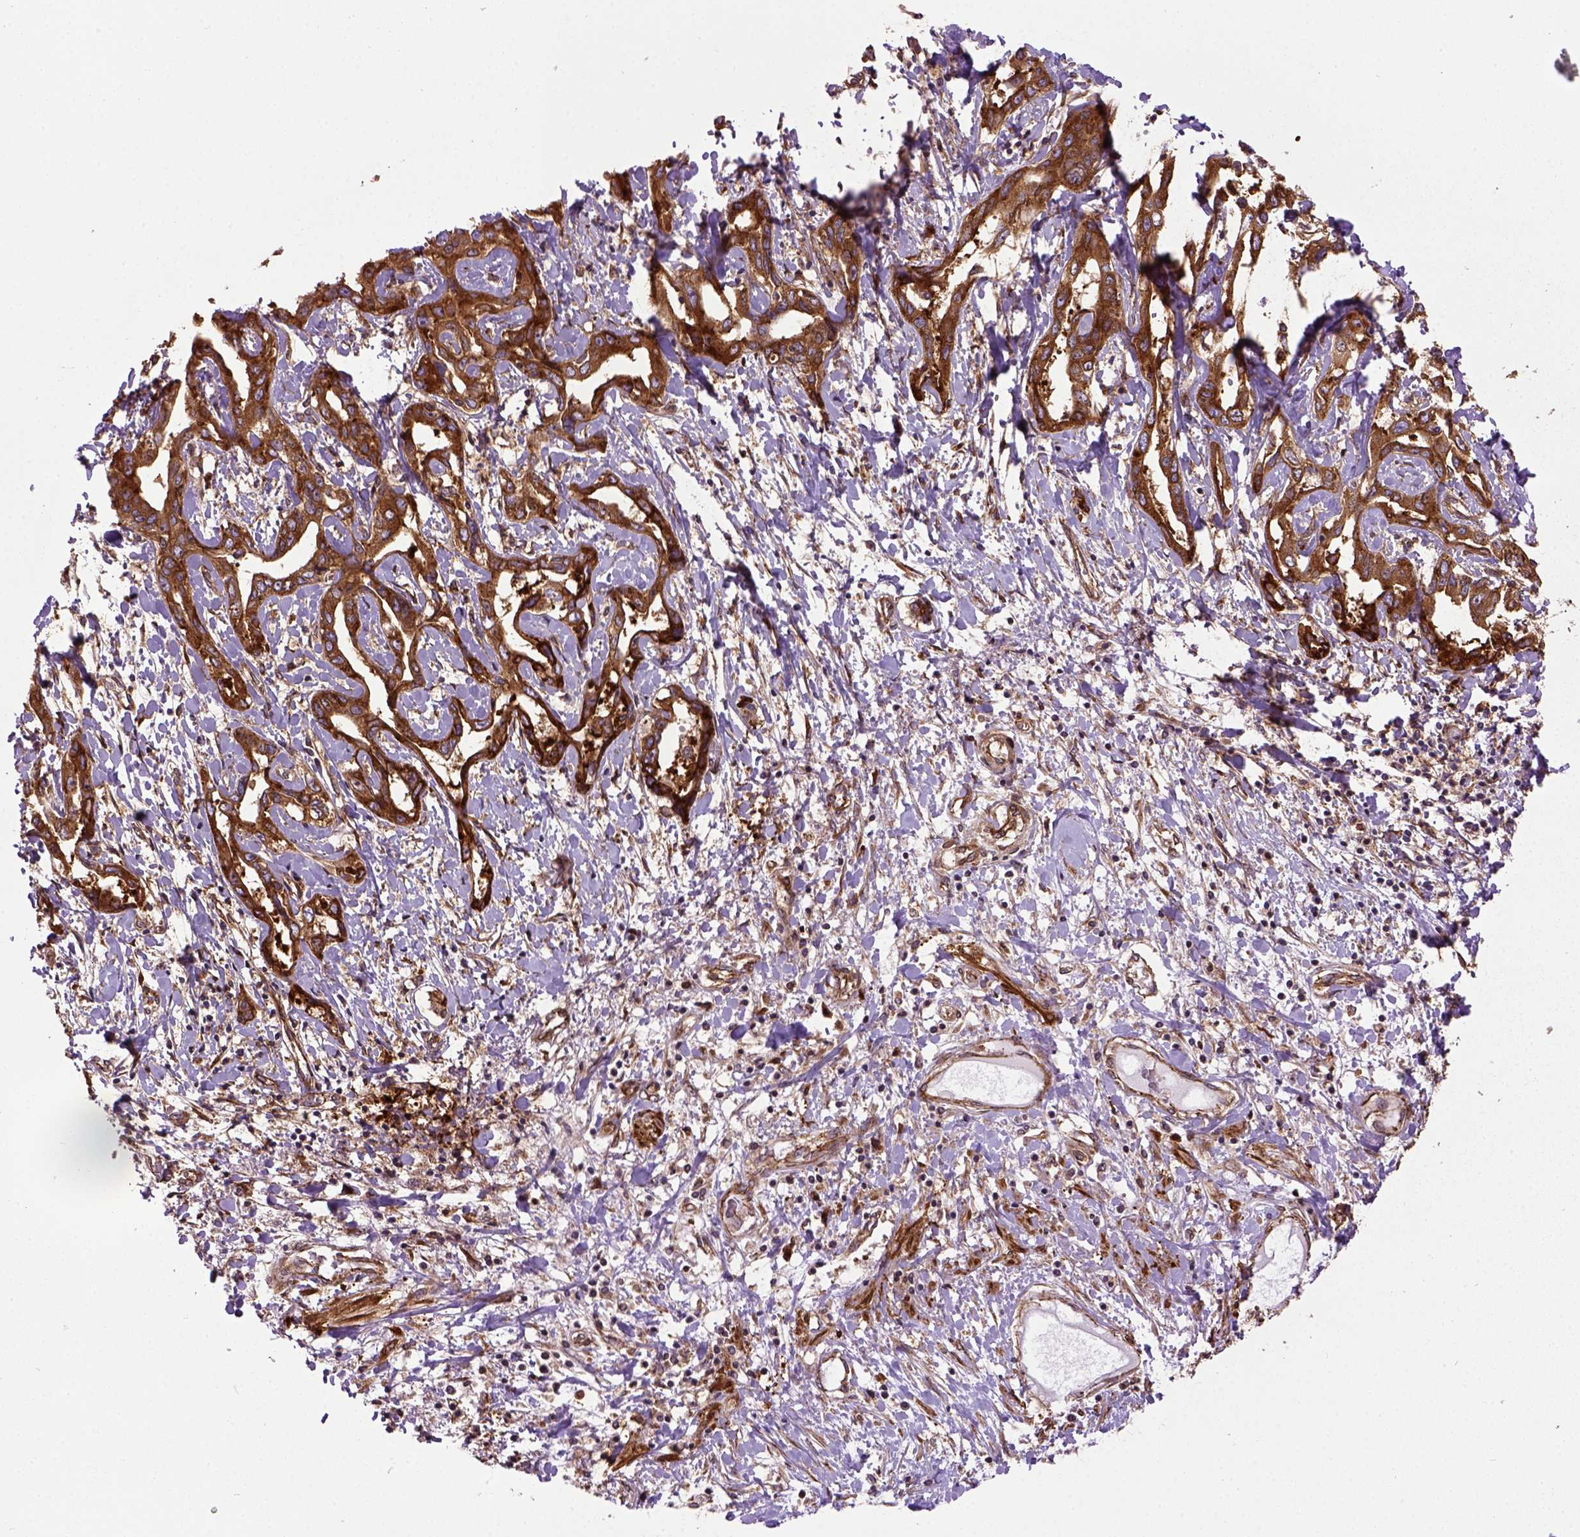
{"staining": {"intensity": "strong", "quantity": ">75%", "location": "cytoplasmic/membranous"}, "tissue": "liver cancer", "cell_type": "Tumor cells", "image_type": "cancer", "snomed": [{"axis": "morphology", "description": "Cholangiocarcinoma"}, {"axis": "topography", "description": "Liver"}], "caption": "The immunohistochemical stain highlights strong cytoplasmic/membranous staining in tumor cells of cholangiocarcinoma (liver) tissue. The staining is performed using DAB brown chromogen to label protein expression. The nuclei are counter-stained blue using hematoxylin.", "gene": "CAPRIN1", "patient": {"sex": "male", "age": 59}}